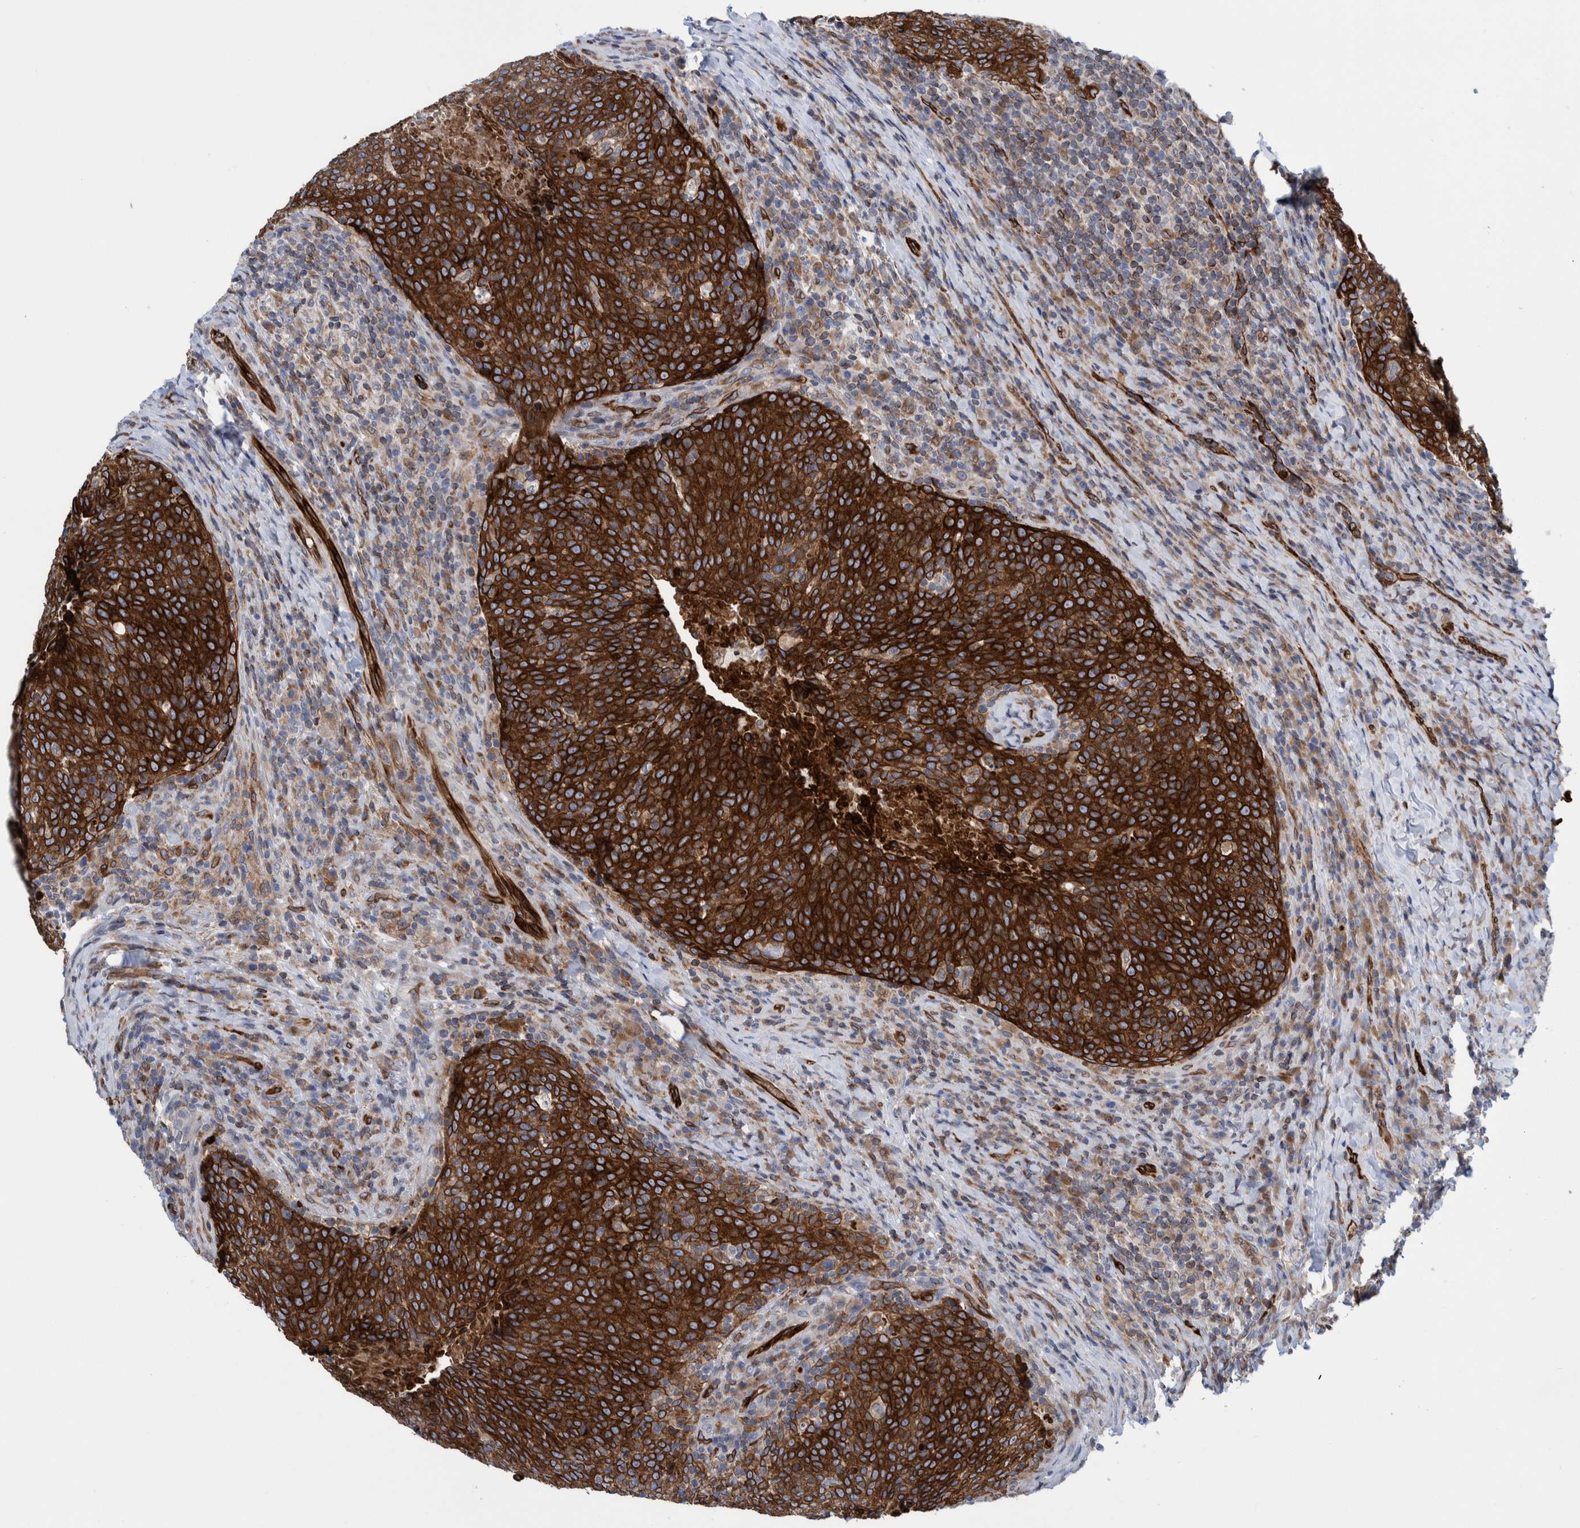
{"staining": {"intensity": "strong", "quantity": ">75%", "location": "cytoplasmic/membranous"}, "tissue": "head and neck cancer", "cell_type": "Tumor cells", "image_type": "cancer", "snomed": [{"axis": "morphology", "description": "Squamous cell carcinoma, NOS"}, {"axis": "morphology", "description": "Squamous cell carcinoma, metastatic, NOS"}, {"axis": "topography", "description": "Lymph node"}, {"axis": "topography", "description": "Head-Neck"}], "caption": "Human head and neck squamous cell carcinoma stained for a protein (brown) shows strong cytoplasmic/membranous positive expression in about >75% of tumor cells.", "gene": "THEM6", "patient": {"sex": "male", "age": 62}}